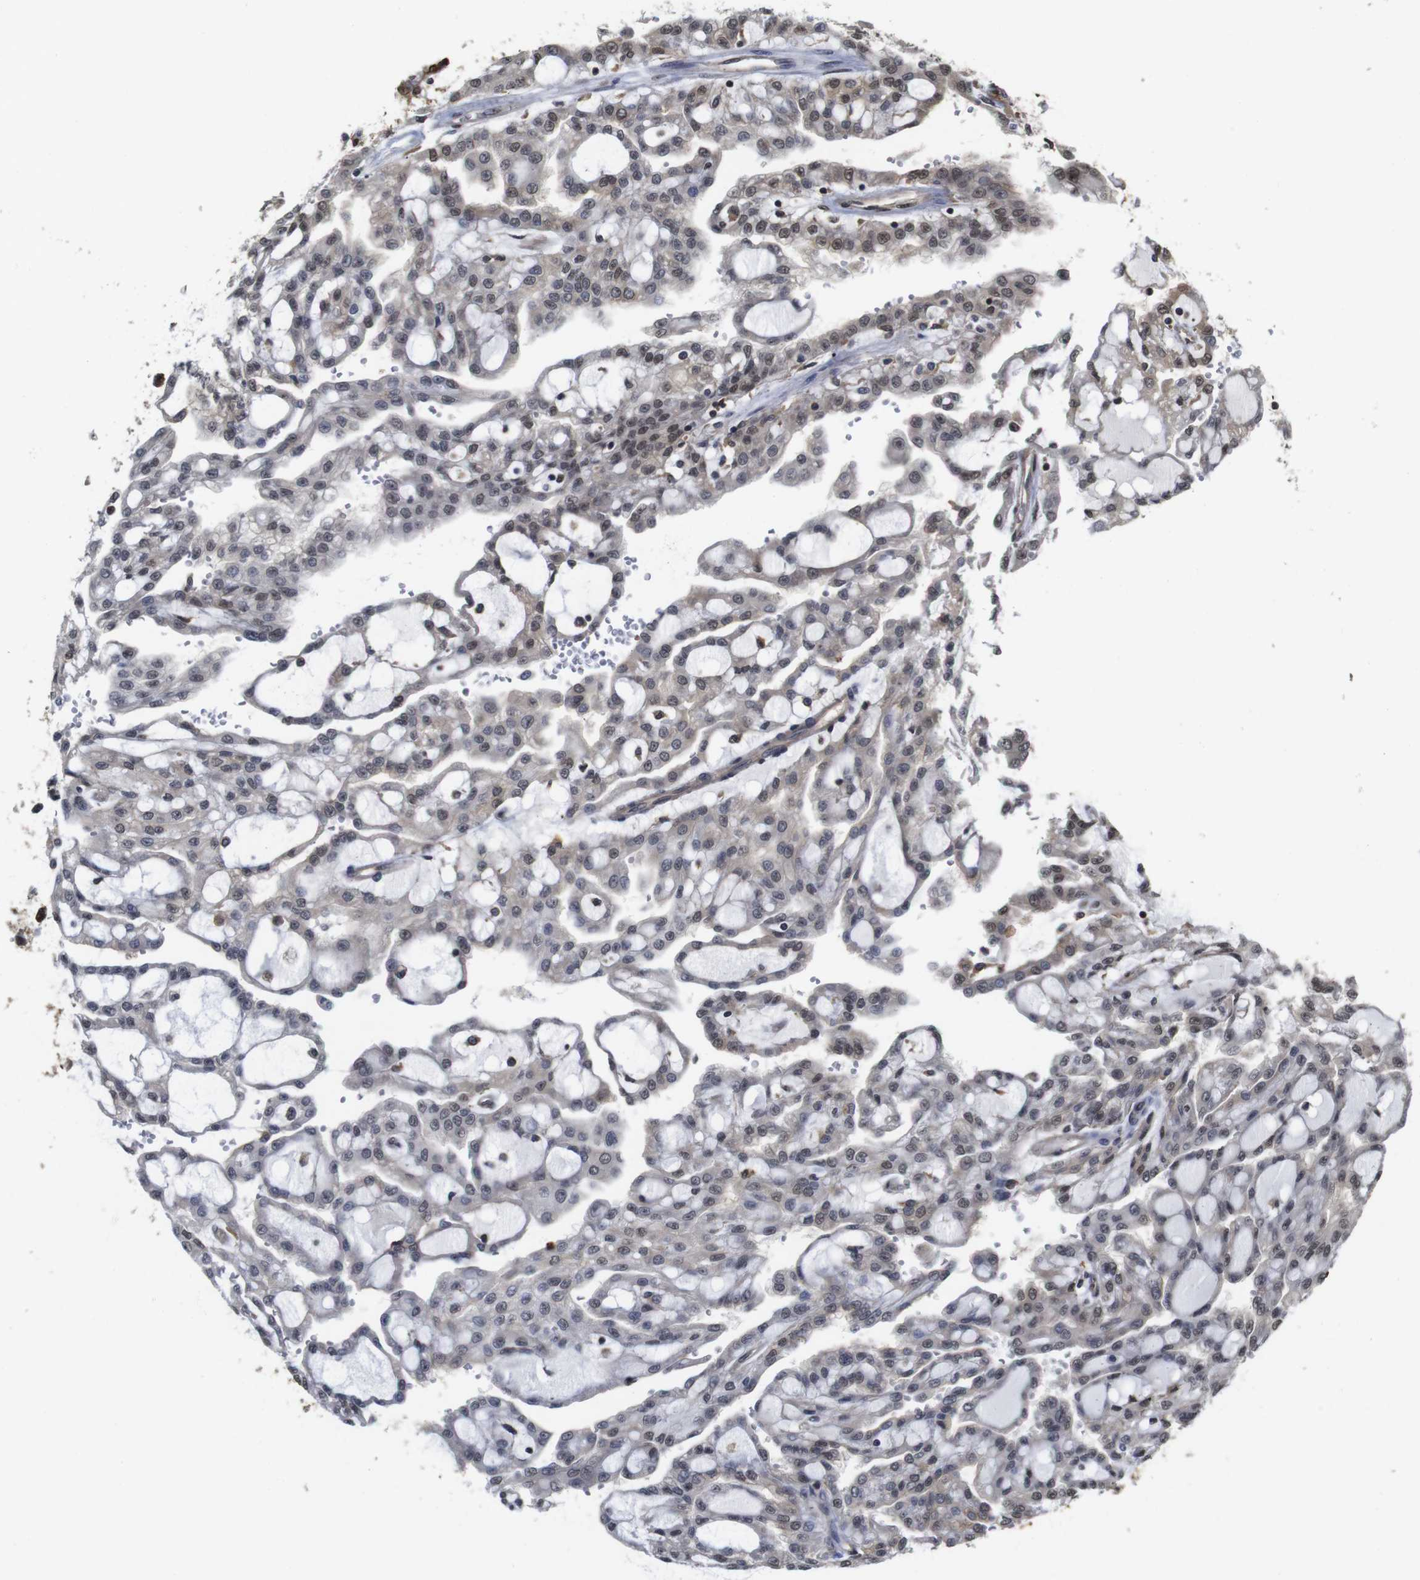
{"staining": {"intensity": "moderate", "quantity": "25%-75%", "location": "cytoplasmic/membranous,nuclear"}, "tissue": "renal cancer", "cell_type": "Tumor cells", "image_type": "cancer", "snomed": [{"axis": "morphology", "description": "Adenocarcinoma, NOS"}, {"axis": "topography", "description": "Kidney"}], "caption": "A brown stain labels moderate cytoplasmic/membranous and nuclear positivity of a protein in renal adenocarcinoma tumor cells. Using DAB (brown) and hematoxylin (blue) stains, captured at high magnification using brightfield microscopy.", "gene": "SUMO3", "patient": {"sex": "male", "age": 63}}